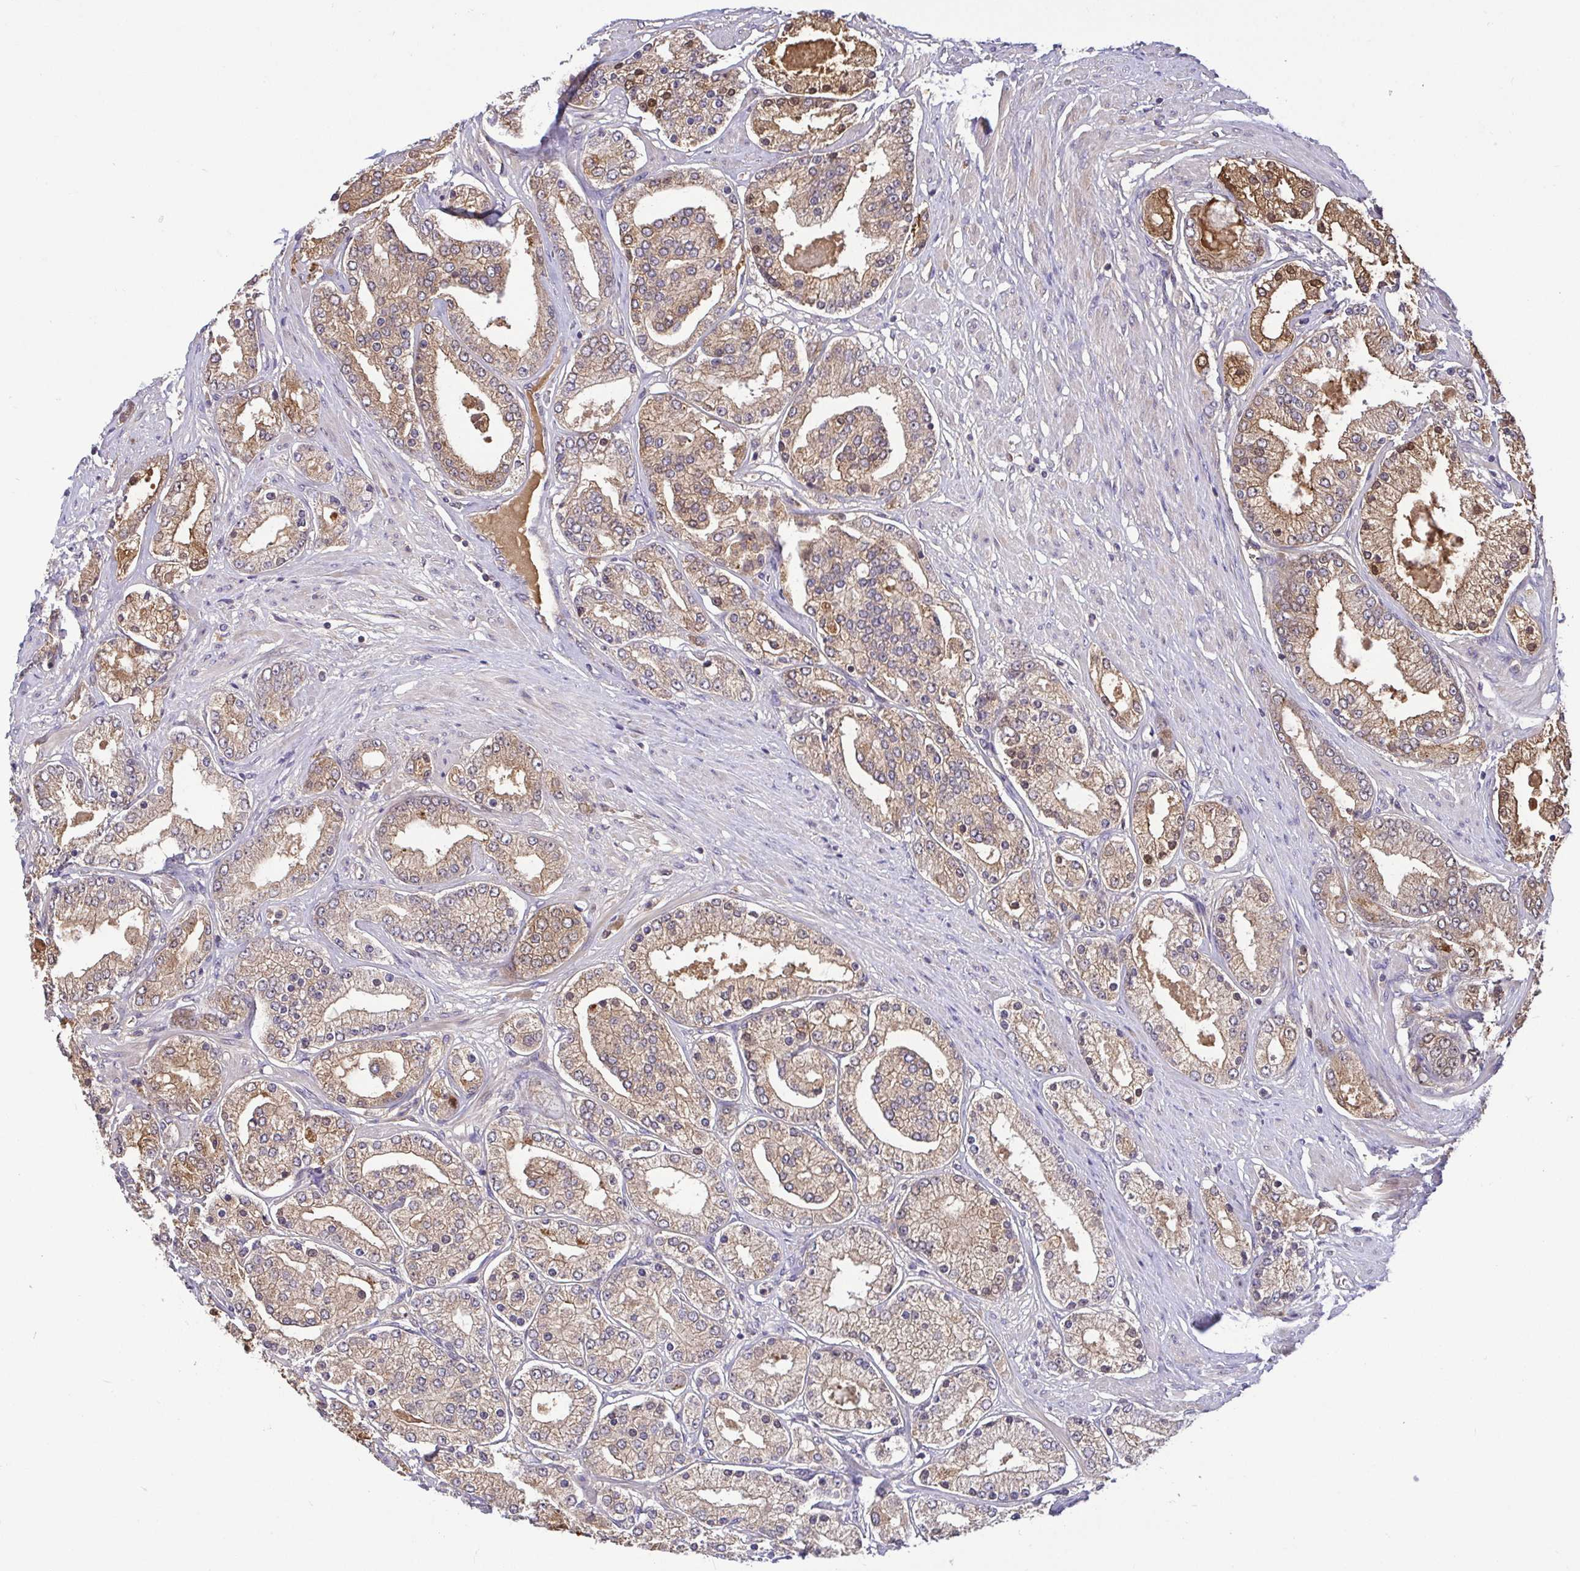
{"staining": {"intensity": "moderate", "quantity": ">75%", "location": "cytoplasmic/membranous"}, "tissue": "prostate cancer", "cell_type": "Tumor cells", "image_type": "cancer", "snomed": [{"axis": "morphology", "description": "Adenocarcinoma, High grade"}, {"axis": "topography", "description": "Prostate"}], "caption": "Prostate cancer (adenocarcinoma (high-grade)) stained for a protein (brown) displays moderate cytoplasmic/membranous positive staining in about >75% of tumor cells.", "gene": "OSBPL7", "patient": {"sex": "male", "age": 67}}